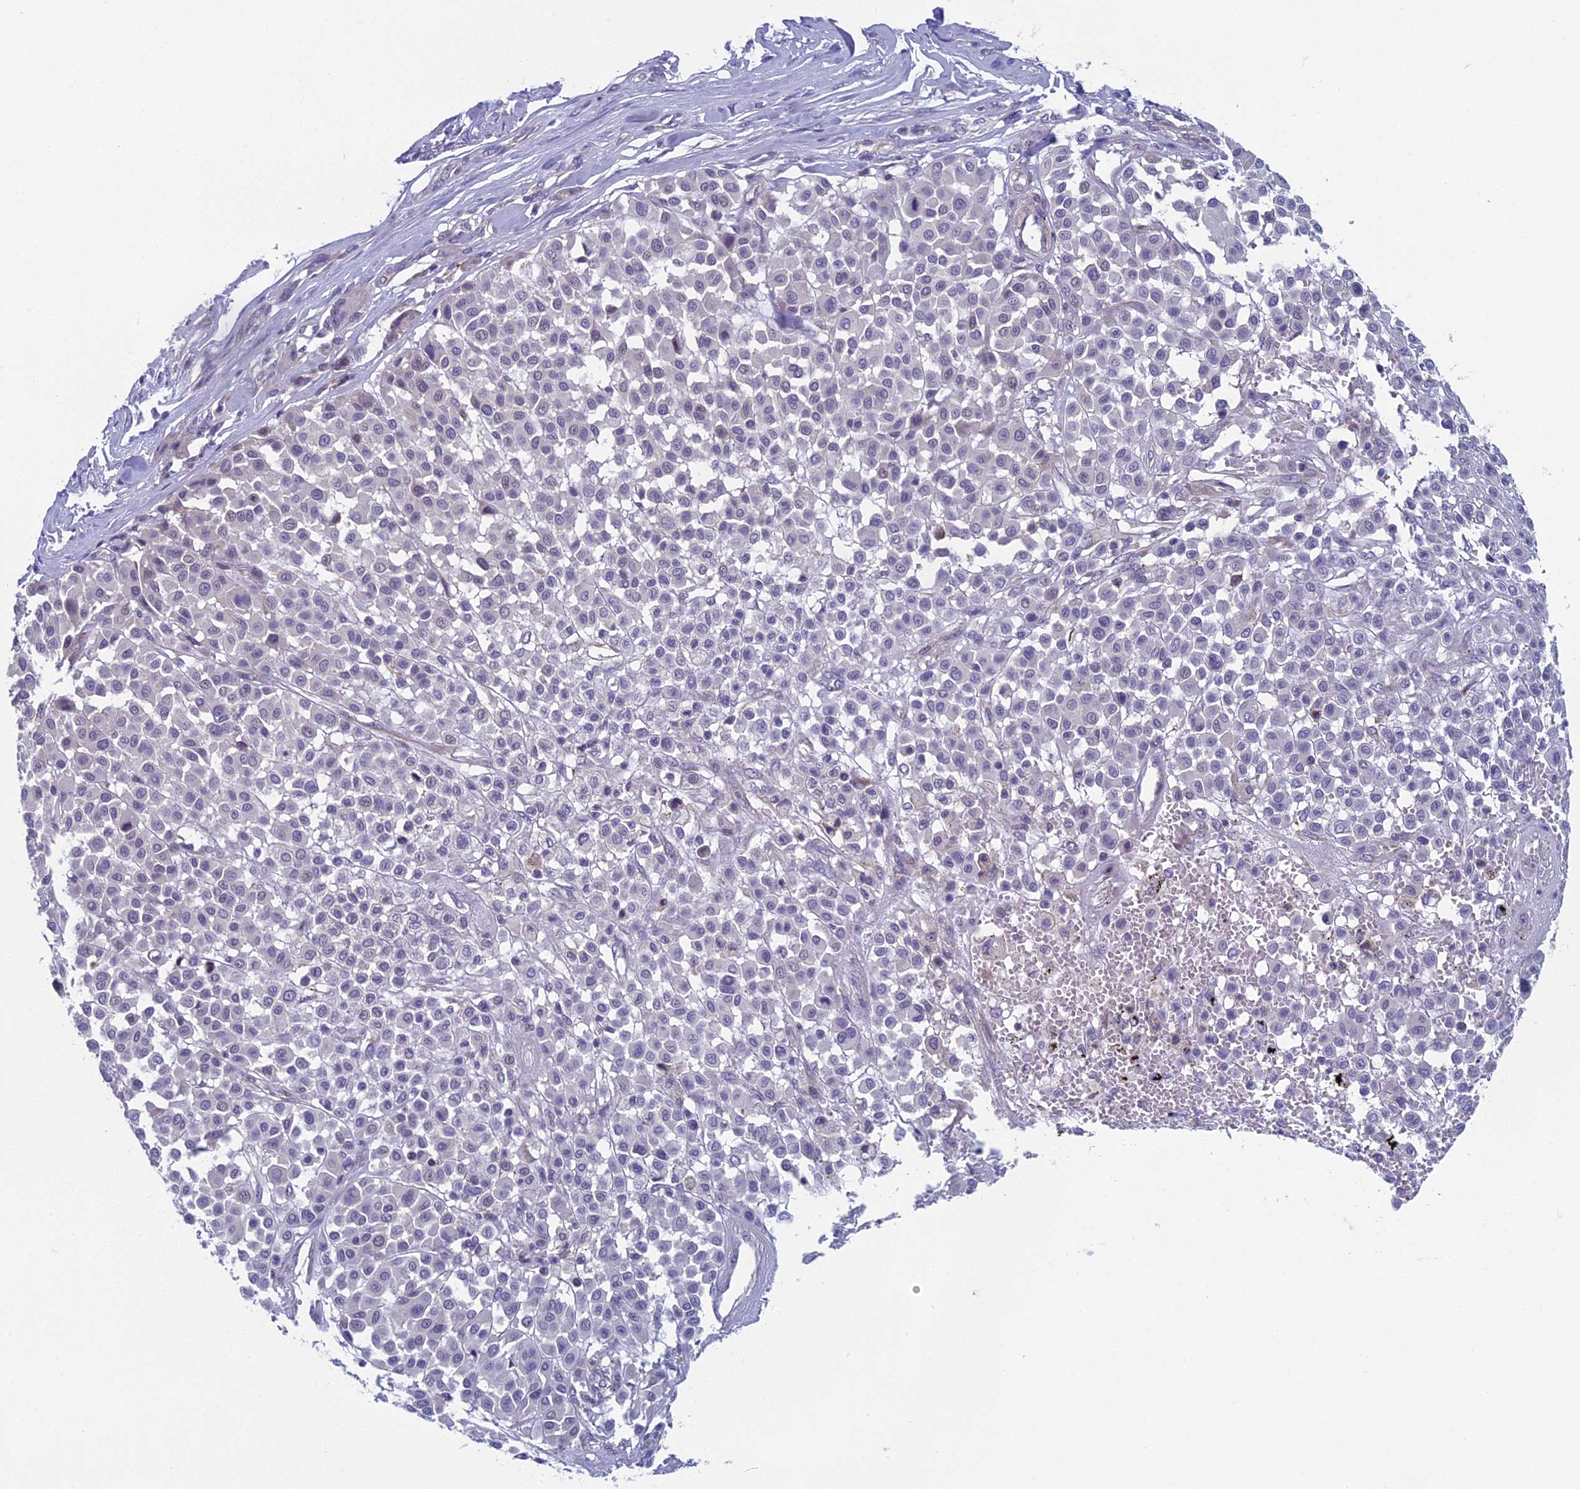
{"staining": {"intensity": "negative", "quantity": "none", "location": "none"}, "tissue": "melanoma", "cell_type": "Tumor cells", "image_type": "cancer", "snomed": [{"axis": "morphology", "description": "Malignant melanoma, Metastatic site"}, {"axis": "topography", "description": "Soft tissue"}], "caption": "A micrograph of human melanoma is negative for staining in tumor cells.", "gene": "CNEP1R1", "patient": {"sex": "male", "age": 41}}